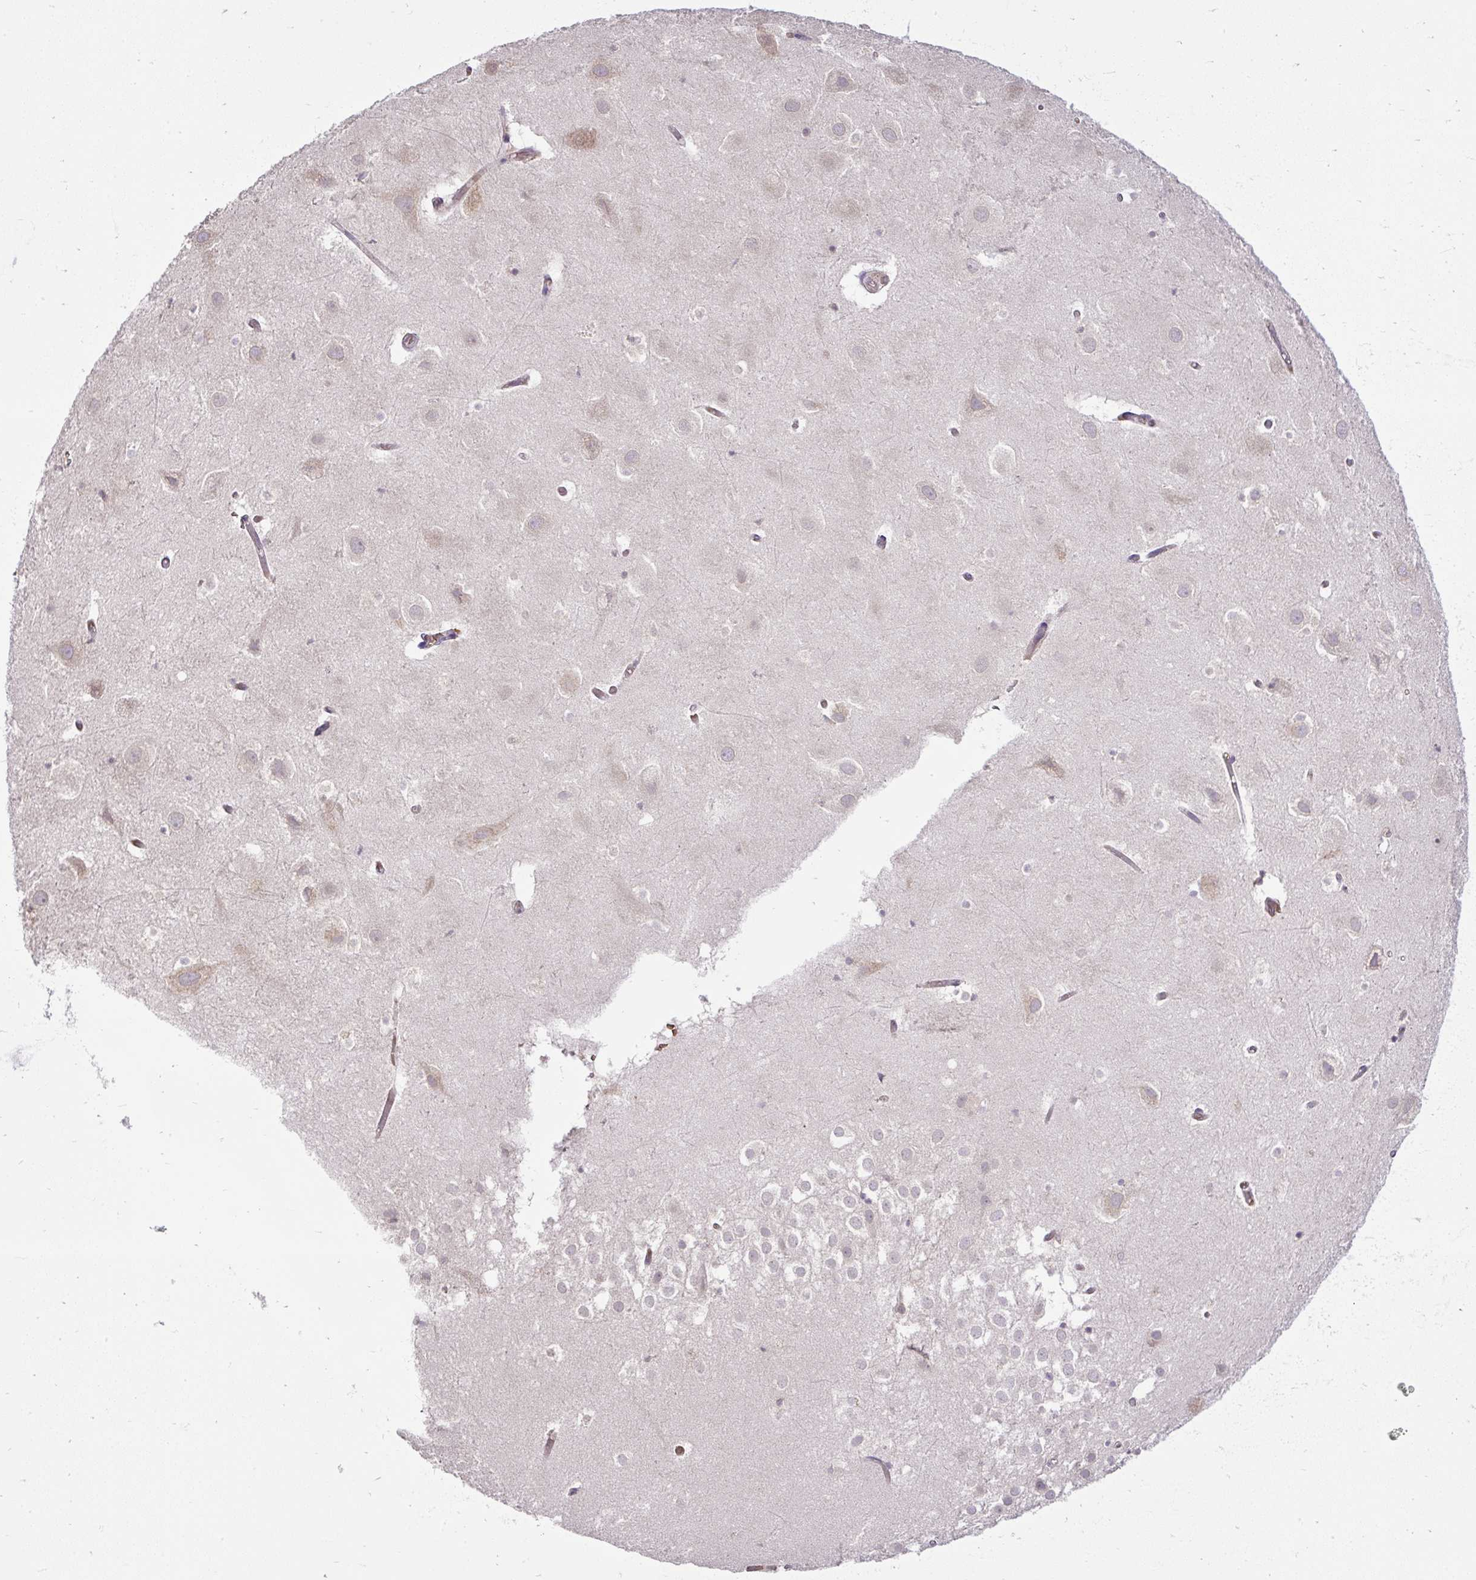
{"staining": {"intensity": "negative", "quantity": "none", "location": "none"}, "tissue": "hippocampus", "cell_type": "Glial cells", "image_type": "normal", "snomed": [{"axis": "morphology", "description": "Normal tissue, NOS"}, {"axis": "topography", "description": "Hippocampus"}], "caption": "Immunohistochemistry histopathology image of benign hippocampus: human hippocampus stained with DAB (3,3'-diaminobenzidine) displays no significant protein expression in glial cells.", "gene": "SMC4", "patient": {"sex": "female", "age": 52}}